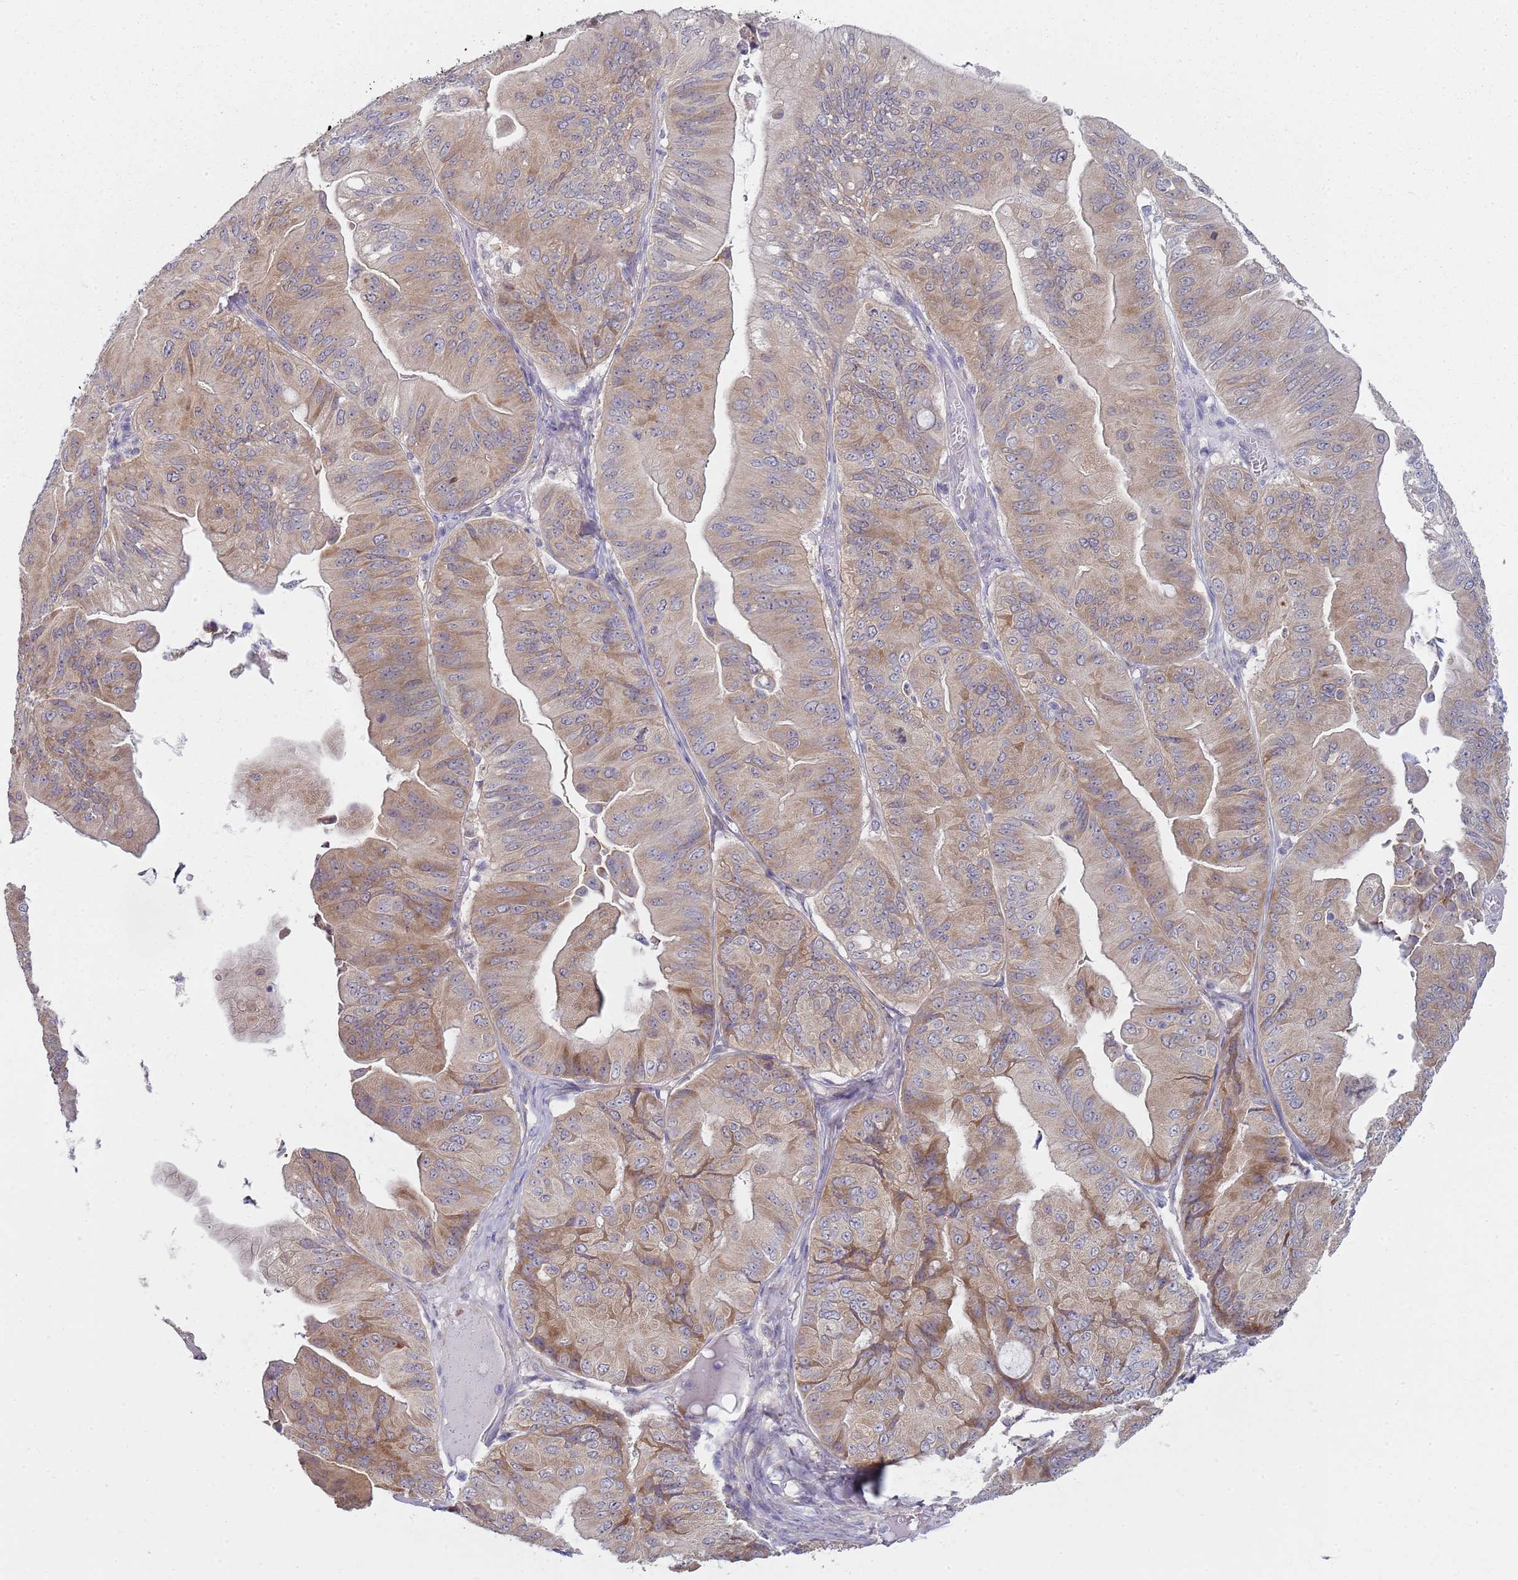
{"staining": {"intensity": "moderate", "quantity": ">75%", "location": "cytoplasmic/membranous"}, "tissue": "ovarian cancer", "cell_type": "Tumor cells", "image_type": "cancer", "snomed": [{"axis": "morphology", "description": "Cystadenocarcinoma, mucinous, NOS"}, {"axis": "topography", "description": "Ovary"}], "caption": "Immunohistochemical staining of human ovarian cancer demonstrates medium levels of moderate cytoplasmic/membranous positivity in about >75% of tumor cells. (DAB (3,3'-diaminobenzidine) IHC with brightfield microscopy, high magnification).", "gene": "SLC26A6", "patient": {"sex": "female", "age": 61}}